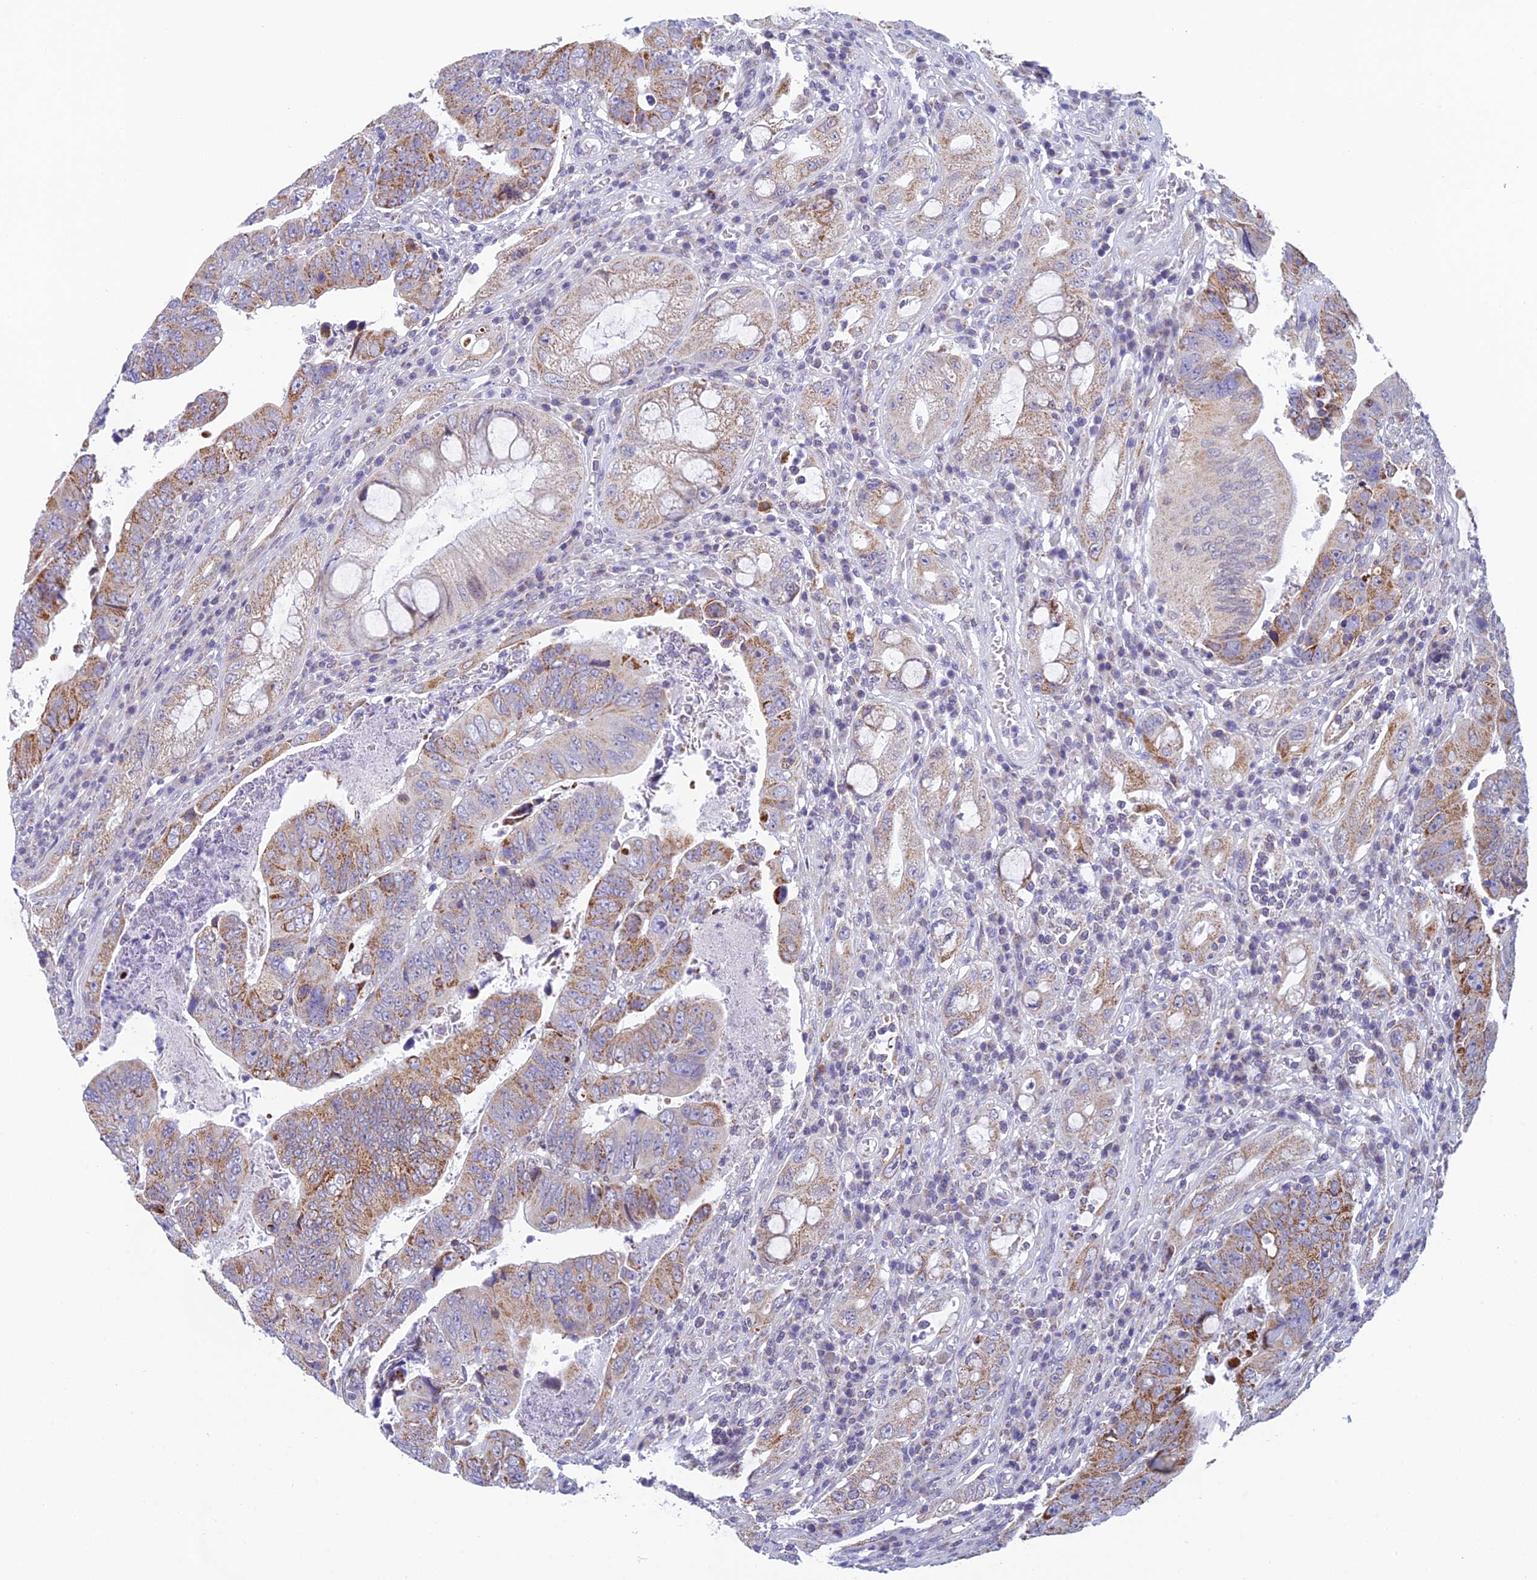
{"staining": {"intensity": "moderate", "quantity": "25%-75%", "location": "cytoplasmic/membranous"}, "tissue": "colorectal cancer", "cell_type": "Tumor cells", "image_type": "cancer", "snomed": [{"axis": "morphology", "description": "Normal tissue, NOS"}, {"axis": "morphology", "description": "Adenocarcinoma, NOS"}, {"axis": "topography", "description": "Rectum"}], "caption": "Human colorectal adenocarcinoma stained for a protein (brown) exhibits moderate cytoplasmic/membranous positive expression in approximately 25%-75% of tumor cells.", "gene": "REXO5", "patient": {"sex": "female", "age": 65}}